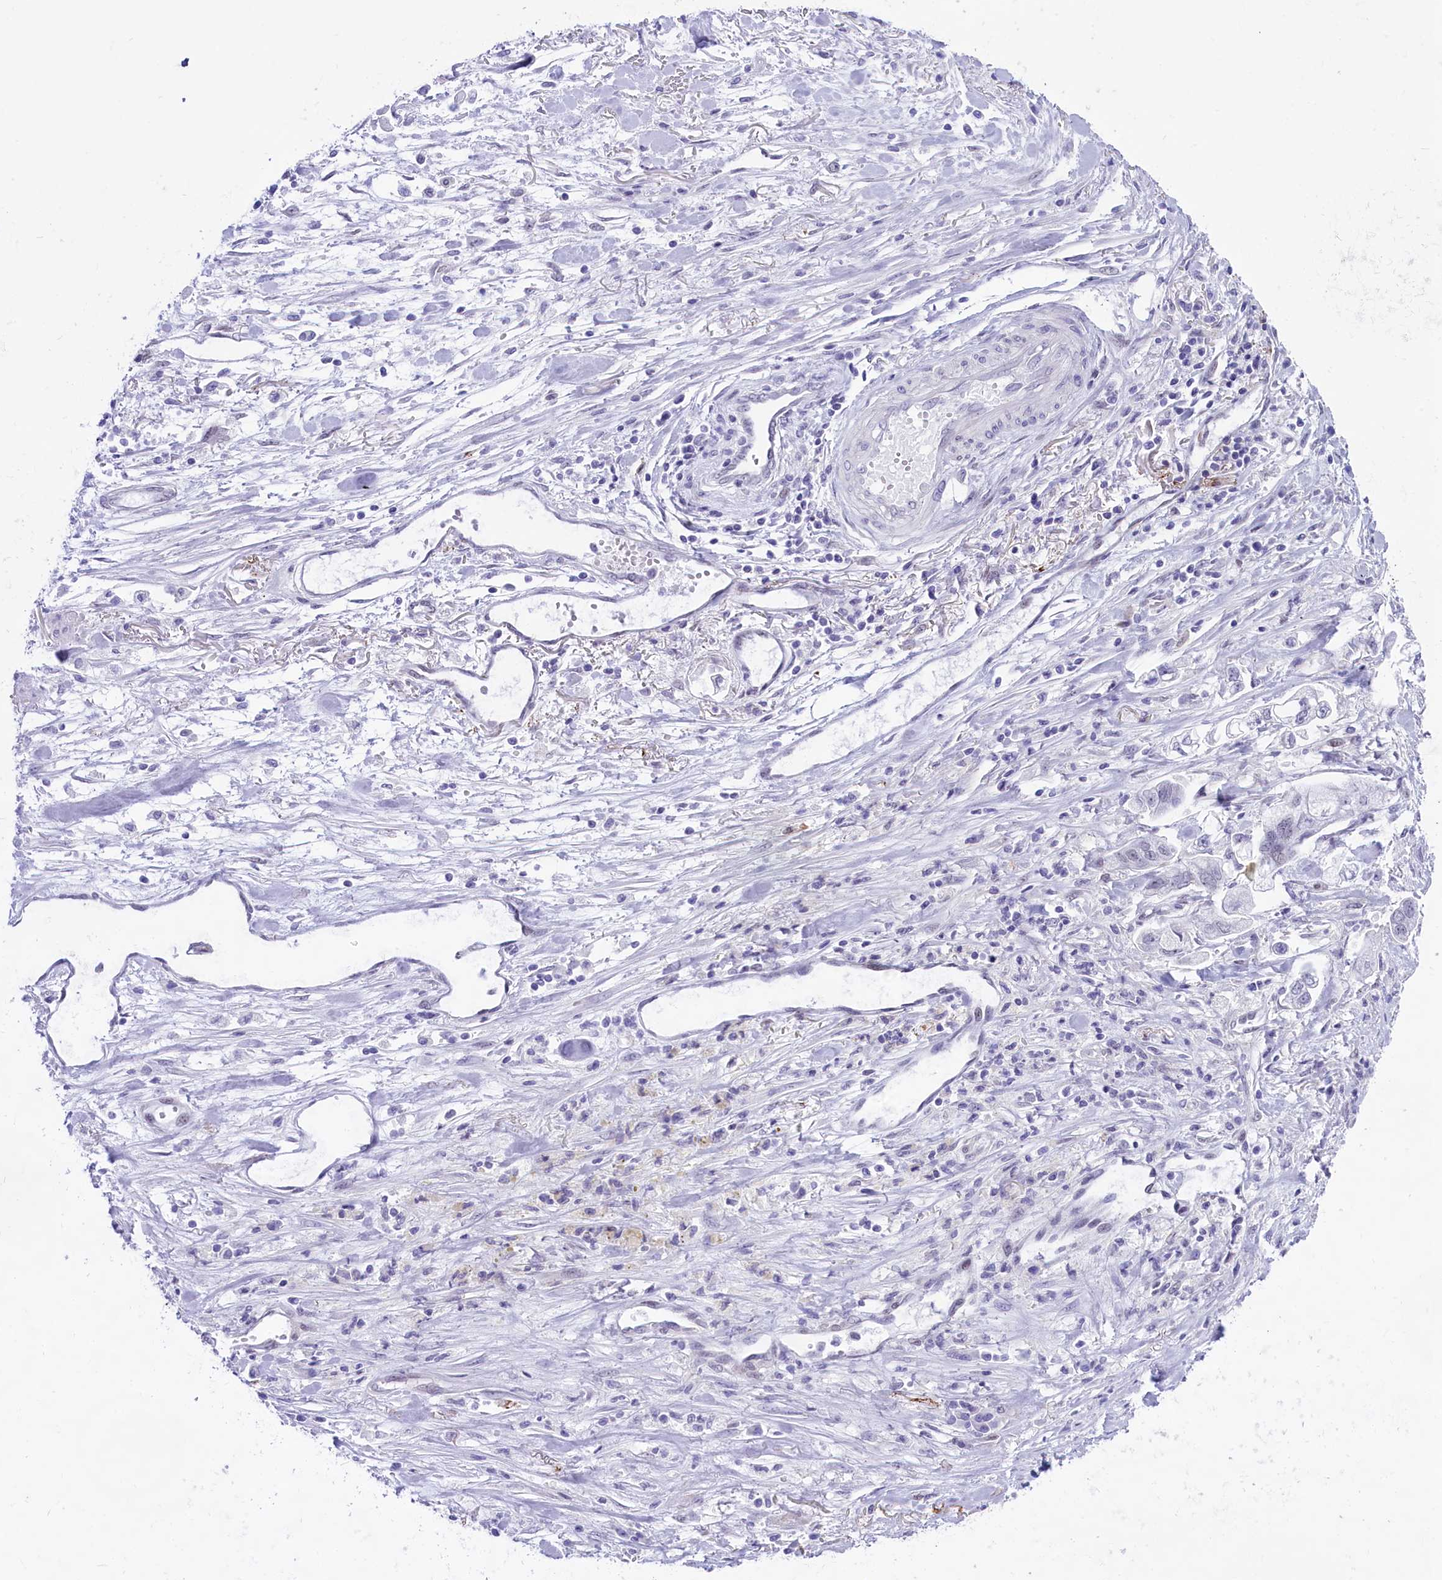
{"staining": {"intensity": "negative", "quantity": "none", "location": "none"}, "tissue": "stomach cancer", "cell_type": "Tumor cells", "image_type": "cancer", "snomed": [{"axis": "morphology", "description": "Adenocarcinoma, NOS"}, {"axis": "topography", "description": "Stomach"}], "caption": "High power microscopy histopathology image of an immunohistochemistry photomicrograph of adenocarcinoma (stomach), revealing no significant expression in tumor cells.", "gene": "RPS6KB1", "patient": {"sex": "male", "age": 62}}